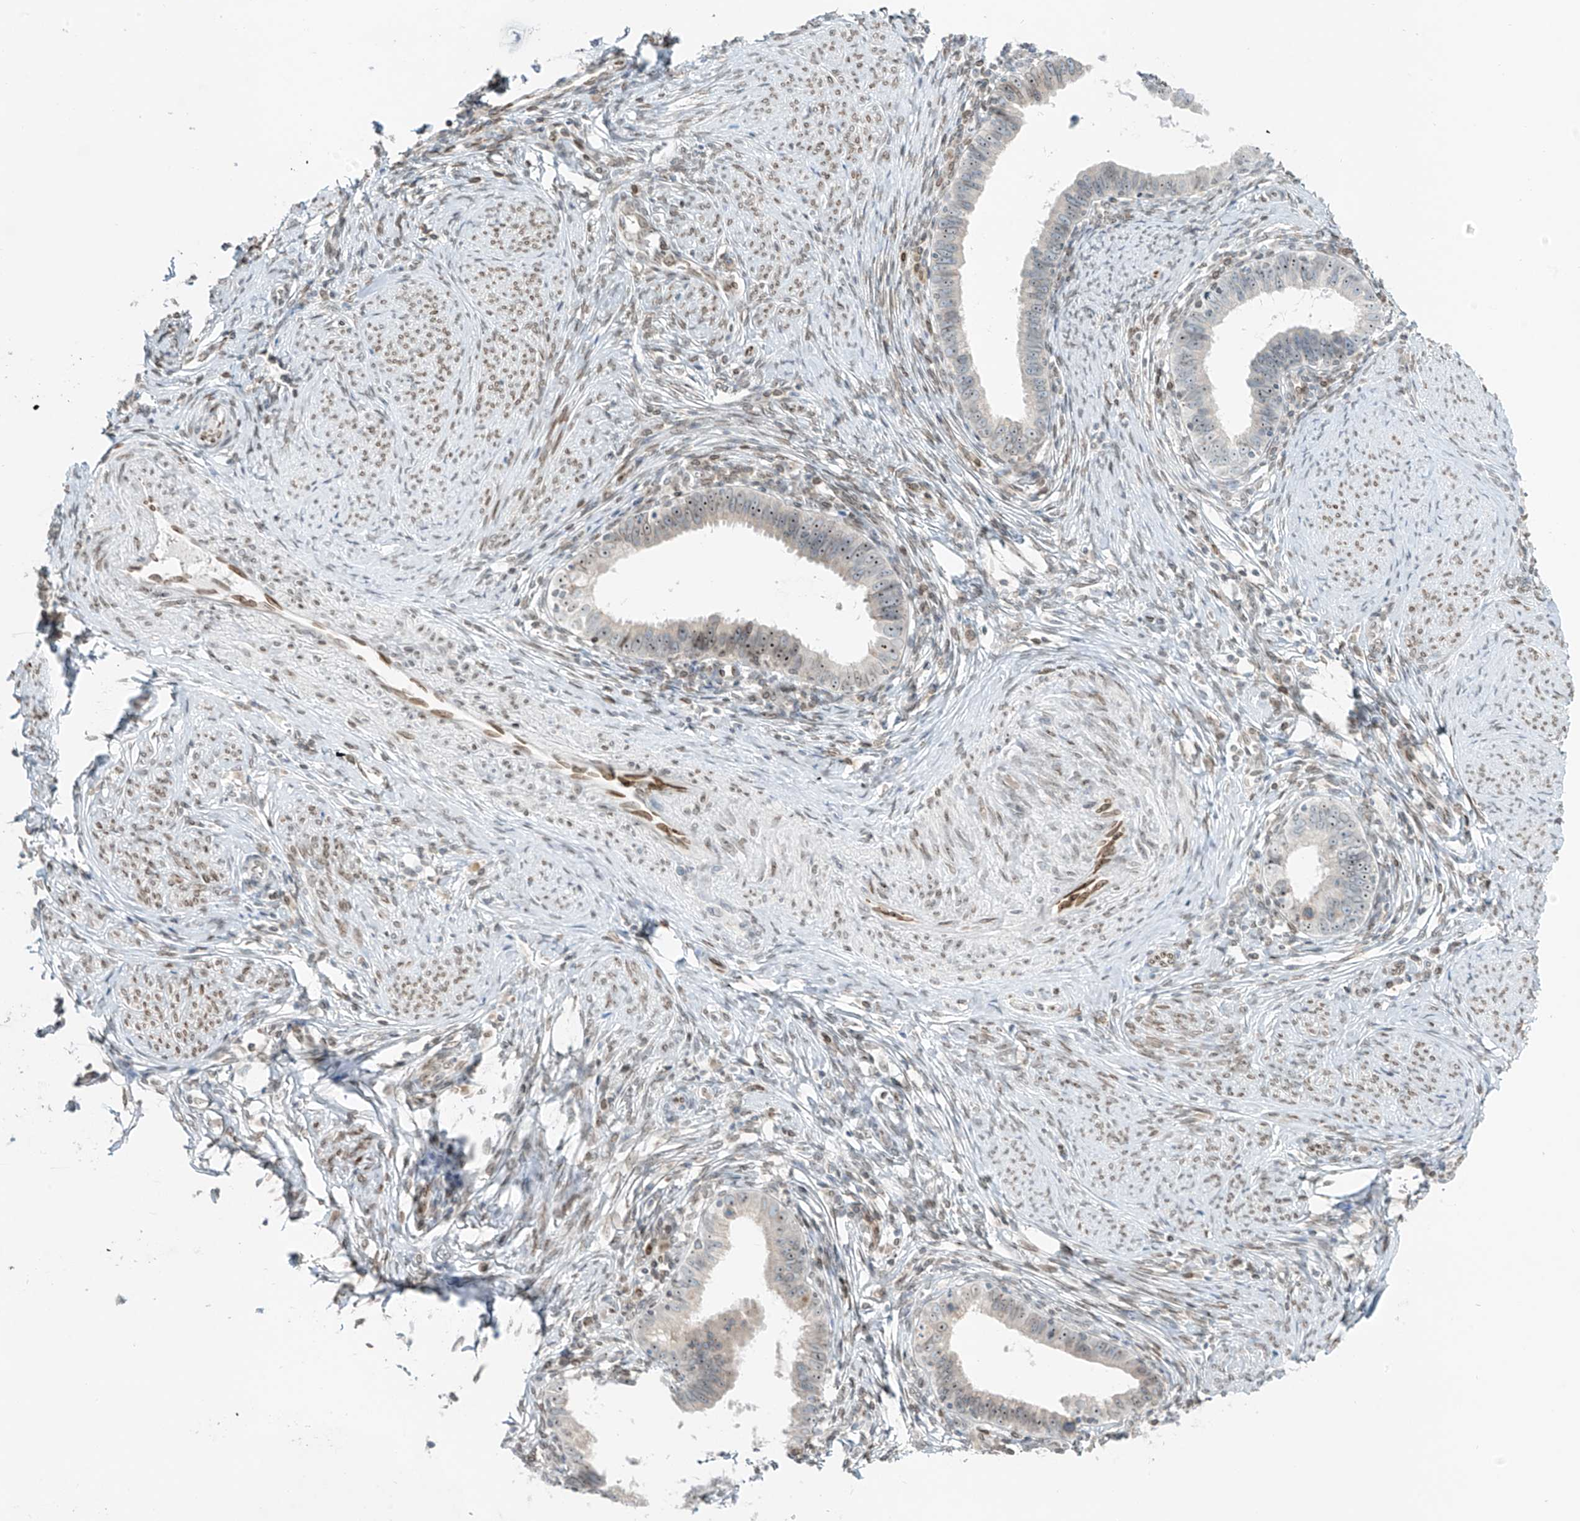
{"staining": {"intensity": "moderate", "quantity": "25%-75%", "location": "nuclear"}, "tissue": "cervical cancer", "cell_type": "Tumor cells", "image_type": "cancer", "snomed": [{"axis": "morphology", "description": "Adenocarcinoma, NOS"}, {"axis": "topography", "description": "Cervix"}], "caption": "Cervical adenocarcinoma stained with a protein marker displays moderate staining in tumor cells.", "gene": "SAMD15", "patient": {"sex": "female", "age": 36}}